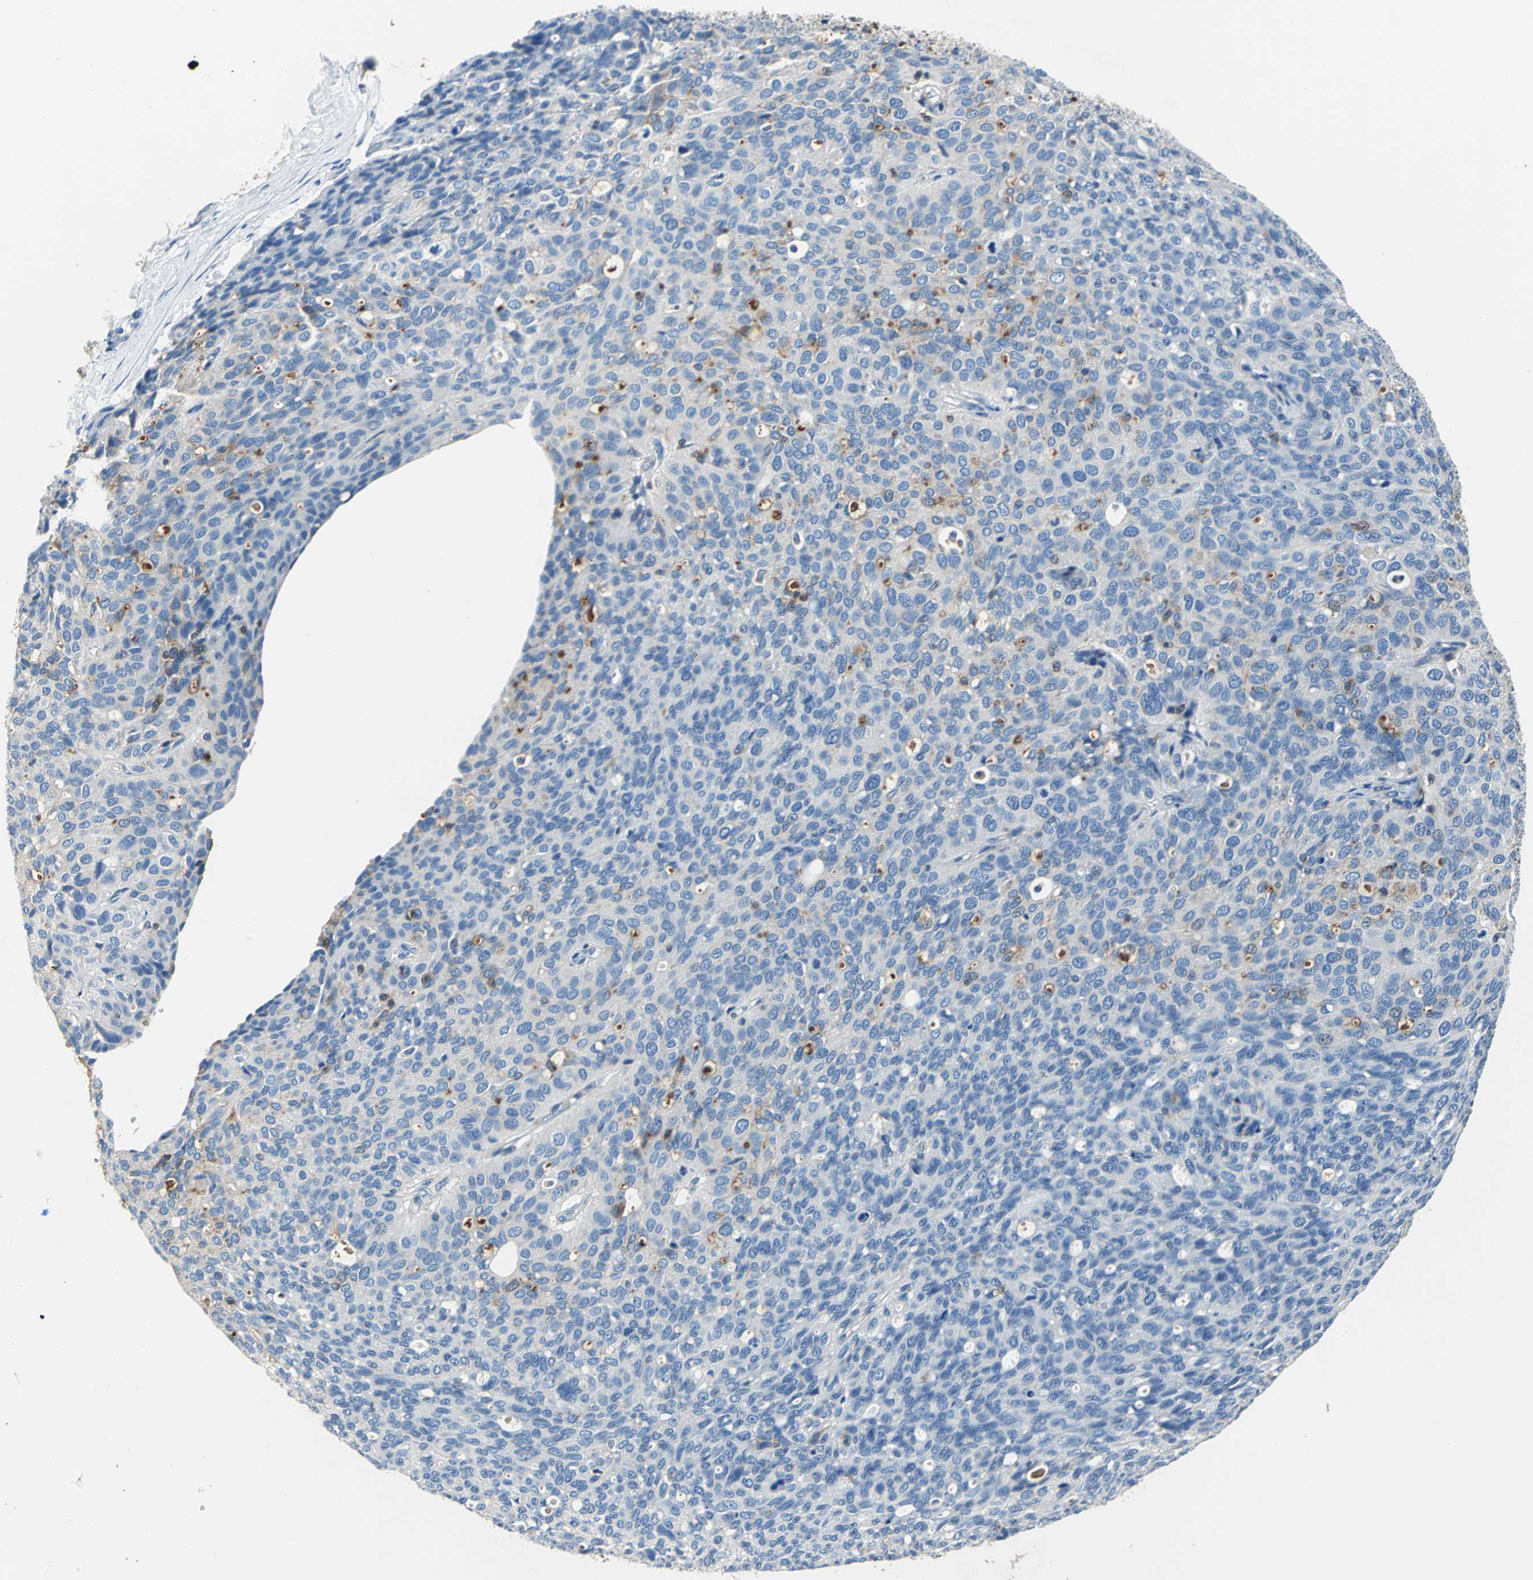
{"staining": {"intensity": "negative", "quantity": "none", "location": "none"}, "tissue": "ovarian cancer", "cell_type": "Tumor cells", "image_type": "cancer", "snomed": [{"axis": "morphology", "description": "Carcinoma, endometroid"}, {"axis": "topography", "description": "Ovary"}], "caption": "Endometroid carcinoma (ovarian) was stained to show a protein in brown. There is no significant staining in tumor cells. (Brightfield microscopy of DAB IHC at high magnification).", "gene": "SEPTIN6", "patient": {"sex": "female", "age": 60}}